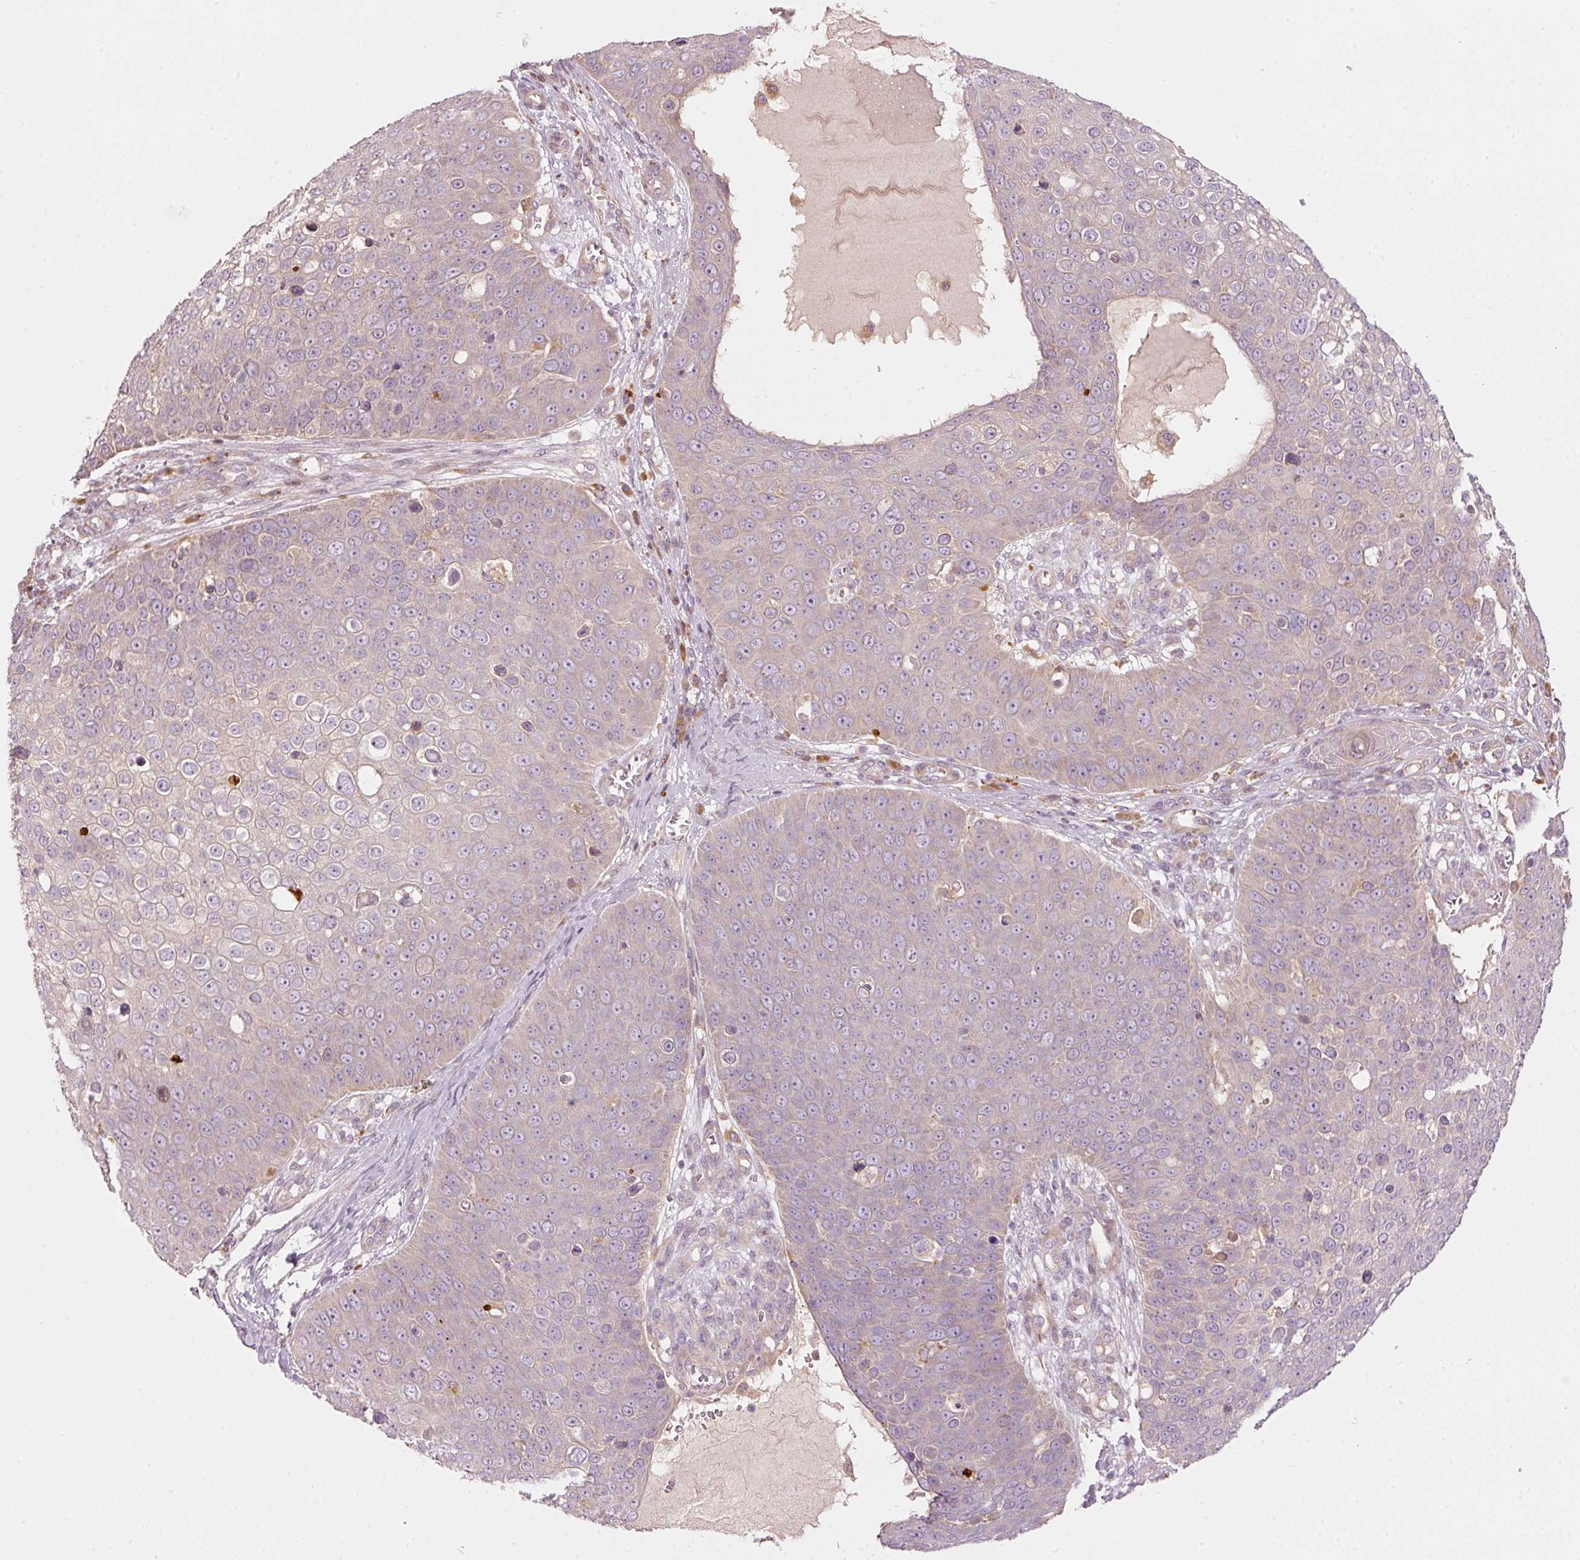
{"staining": {"intensity": "negative", "quantity": "none", "location": "none"}, "tissue": "skin cancer", "cell_type": "Tumor cells", "image_type": "cancer", "snomed": [{"axis": "morphology", "description": "Squamous cell carcinoma, NOS"}, {"axis": "topography", "description": "Skin"}], "caption": "Immunohistochemical staining of skin squamous cell carcinoma demonstrates no significant expression in tumor cells. (DAB (3,3'-diaminobenzidine) IHC with hematoxylin counter stain).", "gene": "MAP10", "patient": {"sex": "male", "age": 71}}